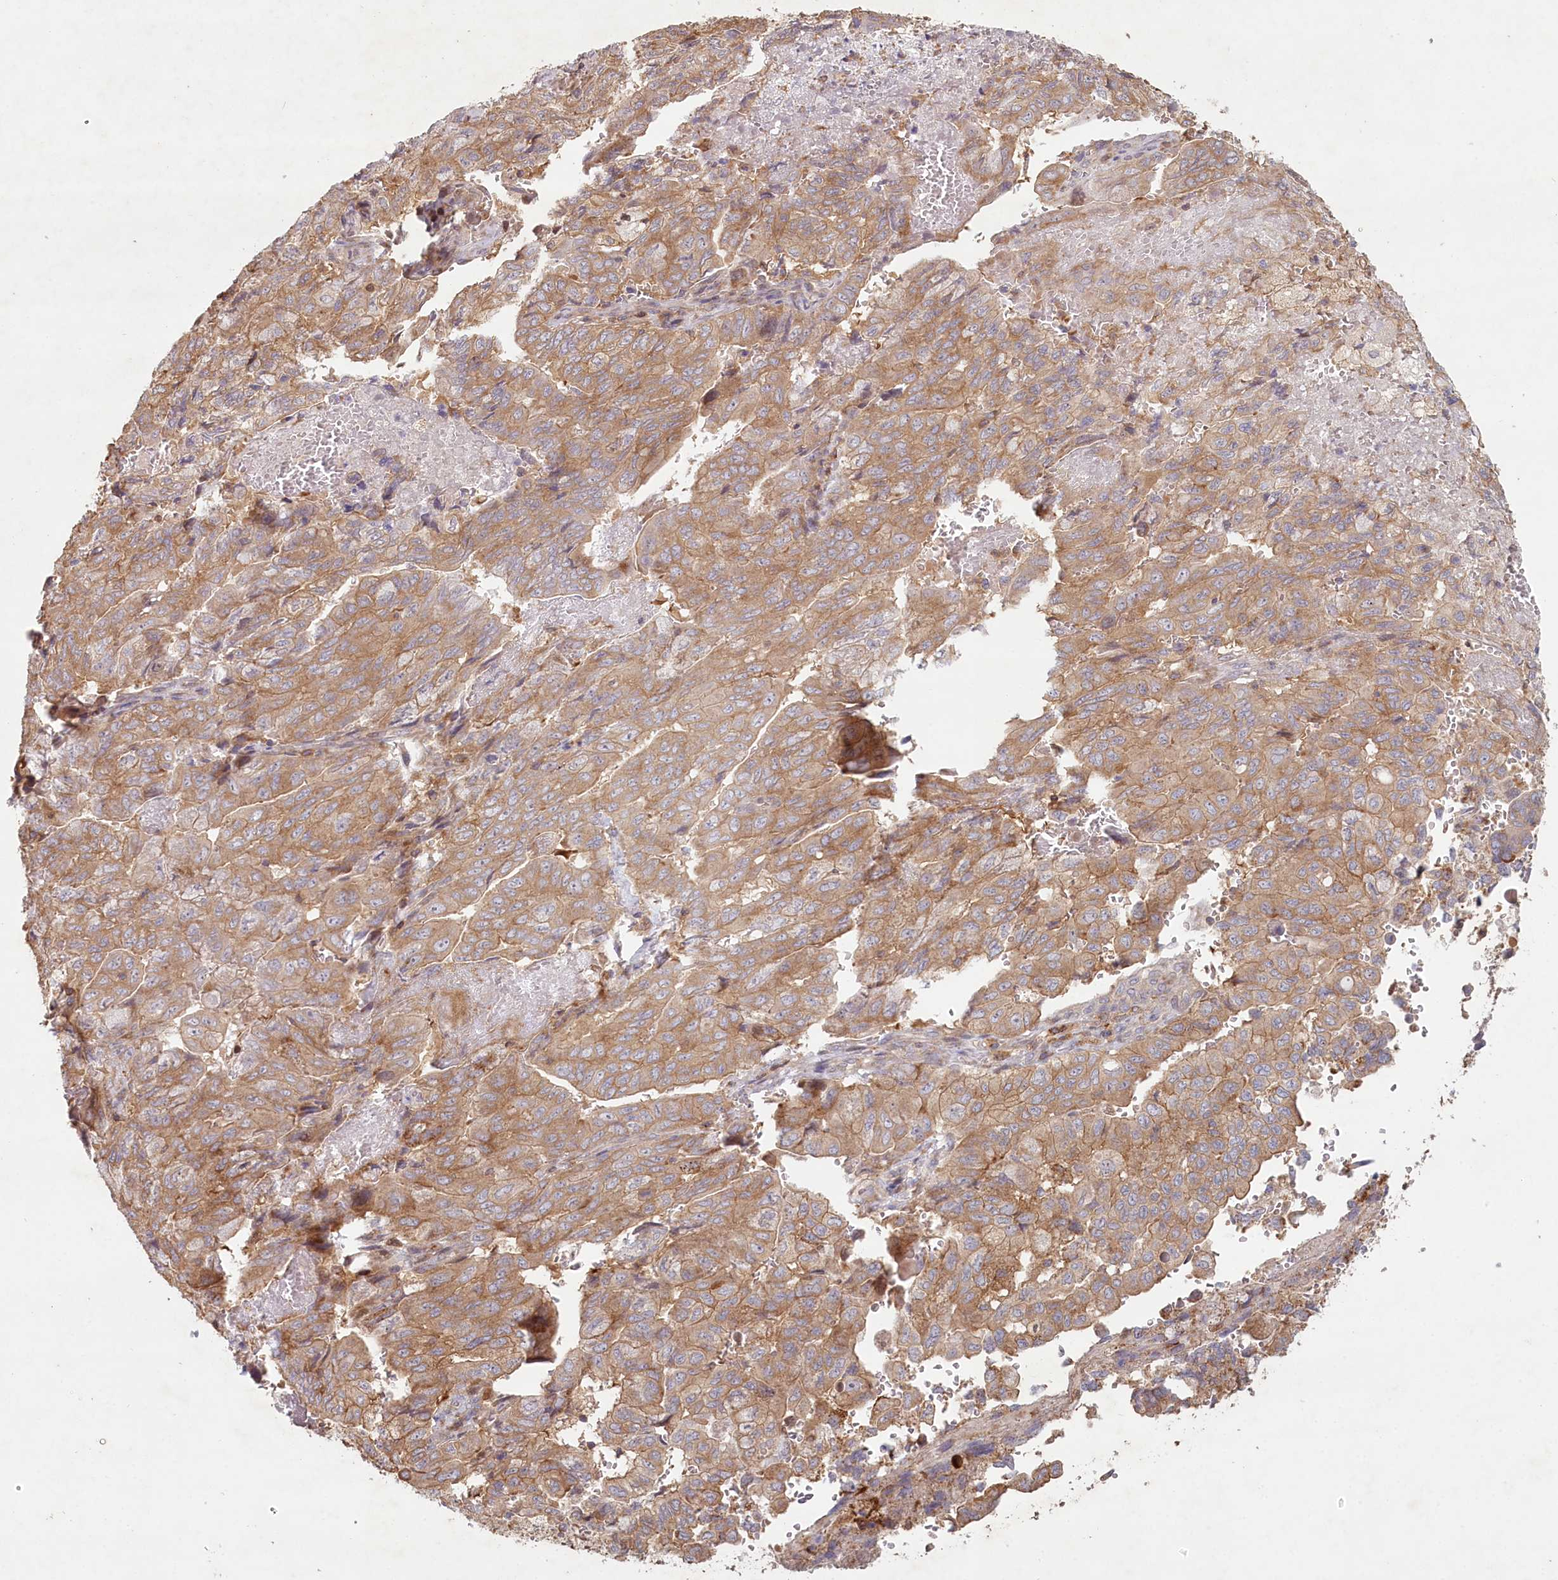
{"staining": {"intensity": "moderate", "quantity": ">75%", "location": "cytoplasmic/membranous"}, "tissue": "pancreatic cancer", "cell_type": "Tumor cells", "image_type": "cancer", "snomed": [{"axis": "morphology", "description": "Adenocarcinoma, NOS"}, {"axis": "topography", "description": "Pancreas"}], "caption": "This photomicrograph demonstrates immunohistochemistry (IHC) staining of human adenocarcinoma (pancreatic), with medium moderate cytoplasmic/membranous staining in about >75% of tumor cells.", "gene": "HAL", "patient": {"sex": "male", "age": 51}}